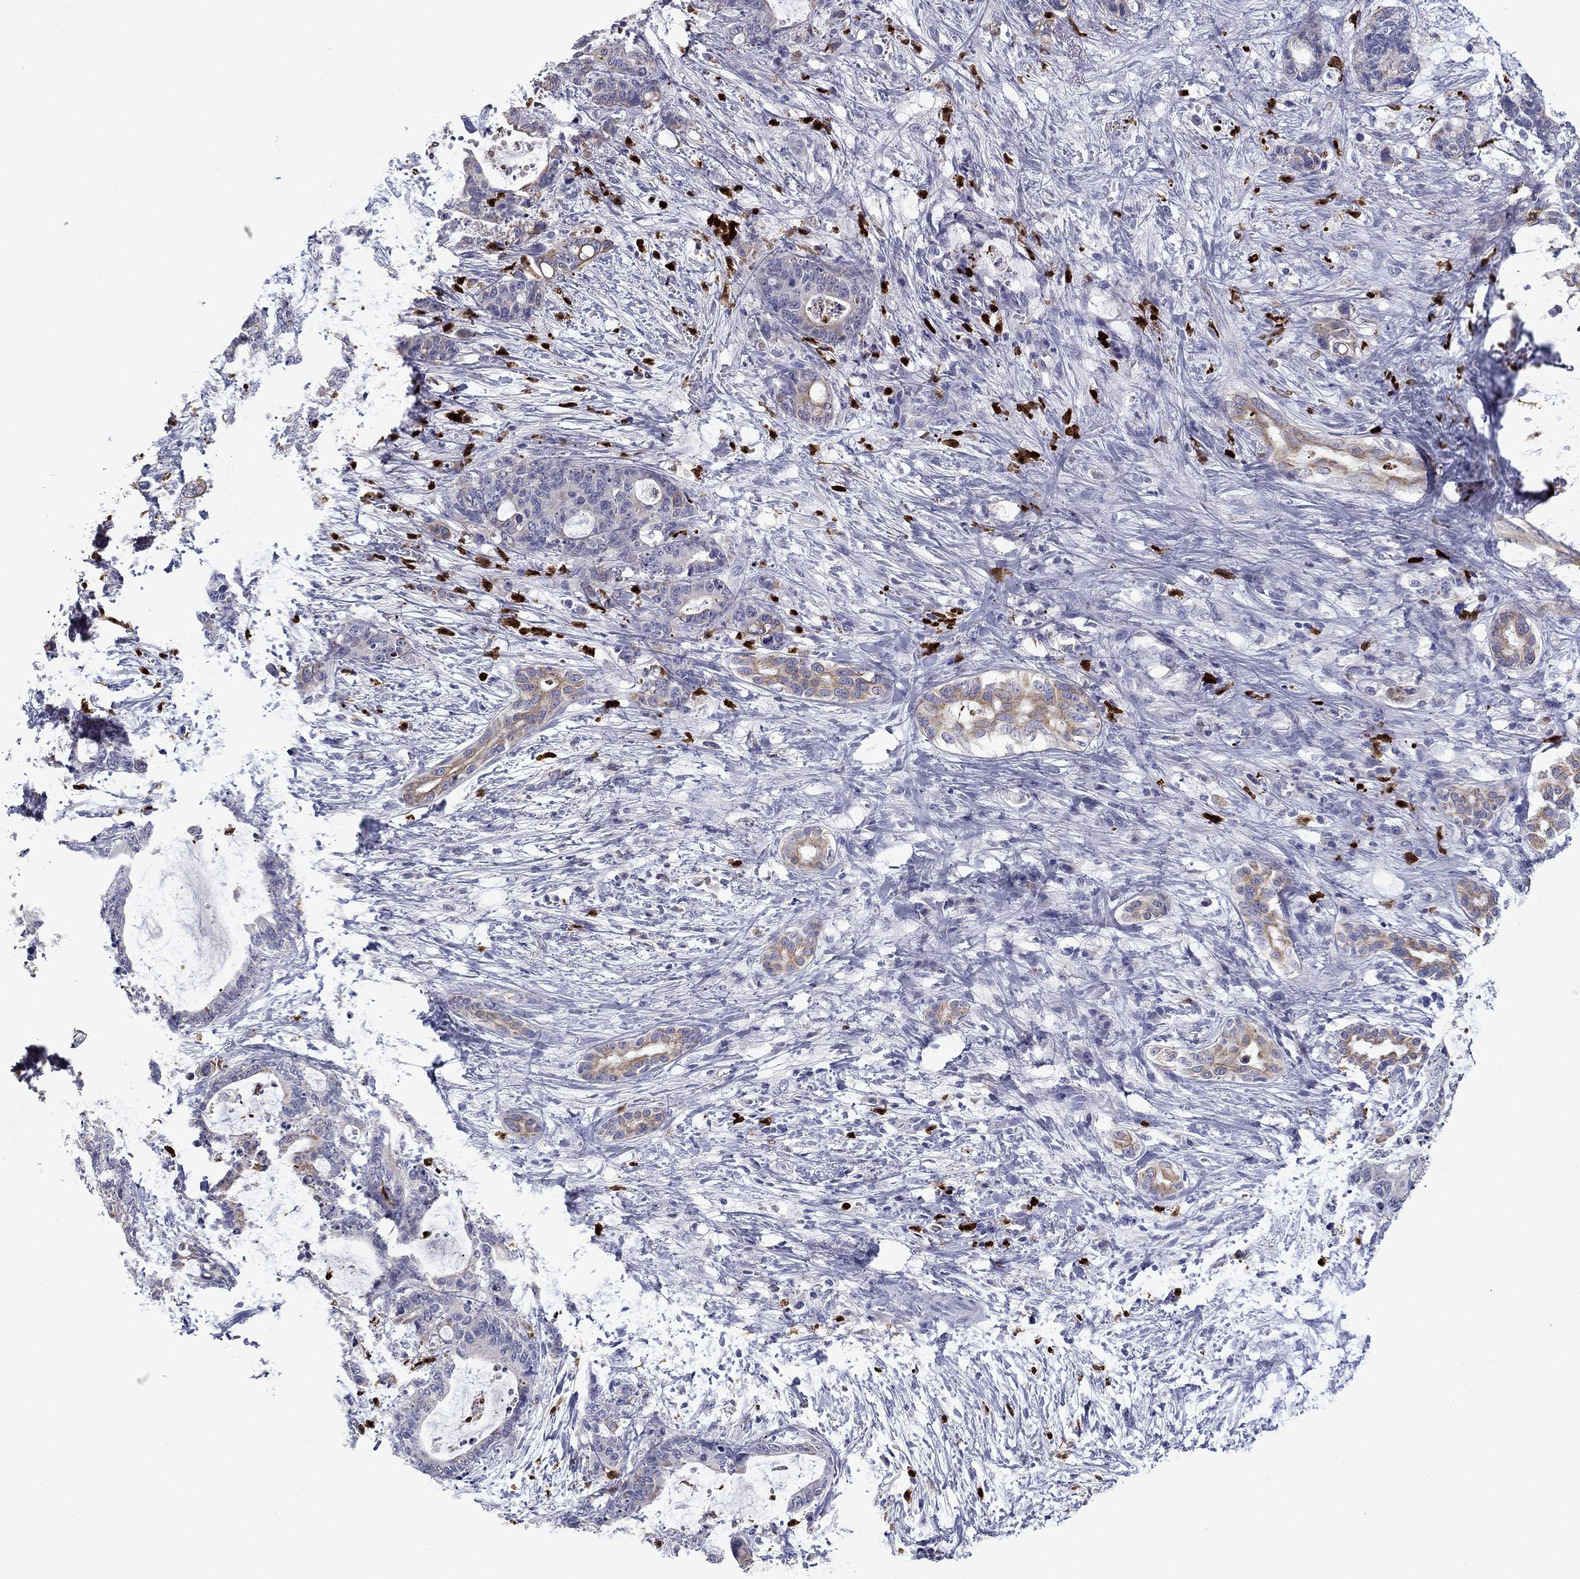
{"staining": {"intensity": "moderate", "quantity": "25%-75%", "location": "cytoplasmic/membranous"}, "tissue": "liver cancer", "cell_type": "Tumor cells", "image_type": "cancer", "snomed": [{"axis": "morphology", "description": "Cholangiocarcinoma"}, {"axis": "topography", "description": "Liver"}], "caption": "Moderate cytoplasmic/membranous positivity for a protein is seen in approximately 25%-75% of tumor cells of liver cancer using immunohistochemistry.", "gene": "IRF5", "patient": {"sex": "female", "age": 73}}